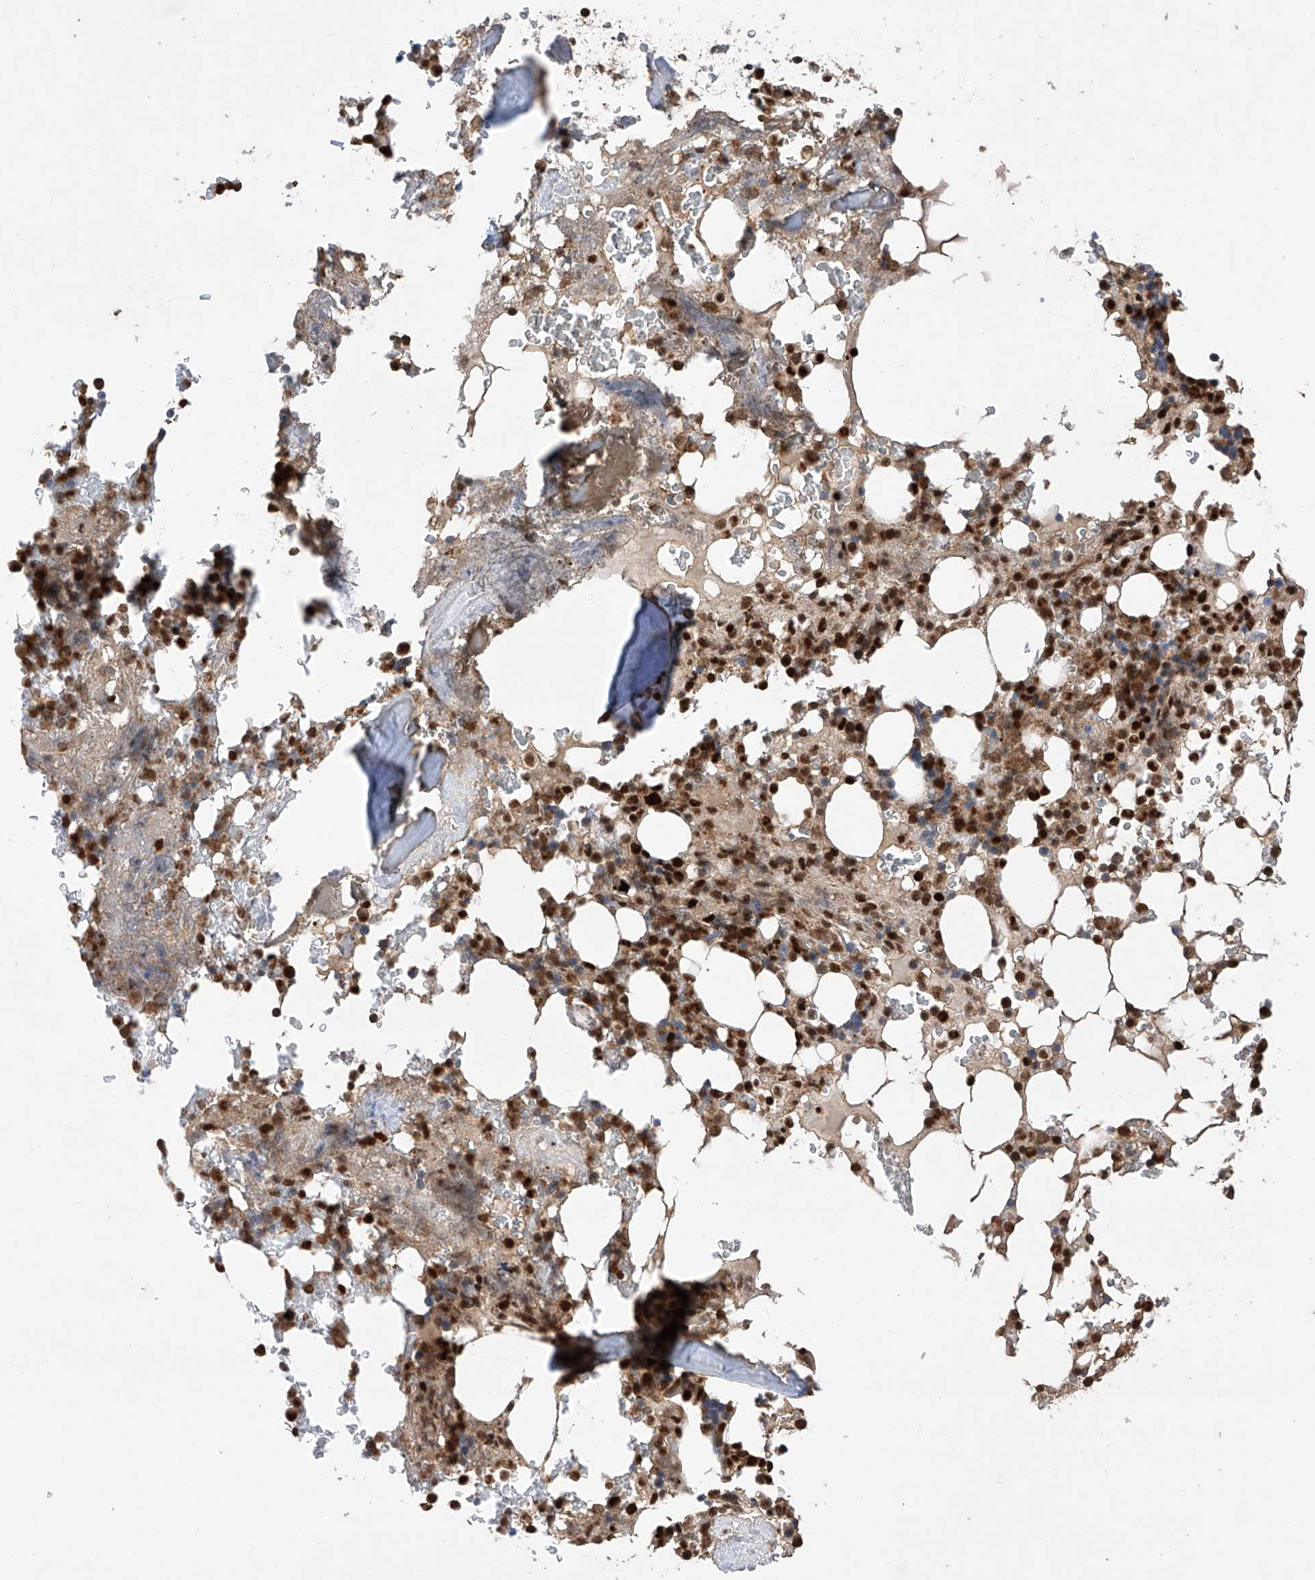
{"staining": {"intensity": "strong", "quantity": "25%-75%", "location": "cytoplasmic/membranous,nuclear"}, "tissue": "bone marrow", "cell_type": "Hematopoietic cells", "image_type": "normal", "snomed": [{"axis": "morphology", "description": "Normal tissue, NOS"}, {"axis": "topography", "description": "Bone marrow"}], "caption": "About 25%-75% of hematopoietic cells in normal bone marrow show strong cytoplasmic/membranous,nuclear protein positivity as visualized by brown immunohistochemical staining.", "gene": "ZNF280D", "patient": {"sex": "male", "age": 58}}